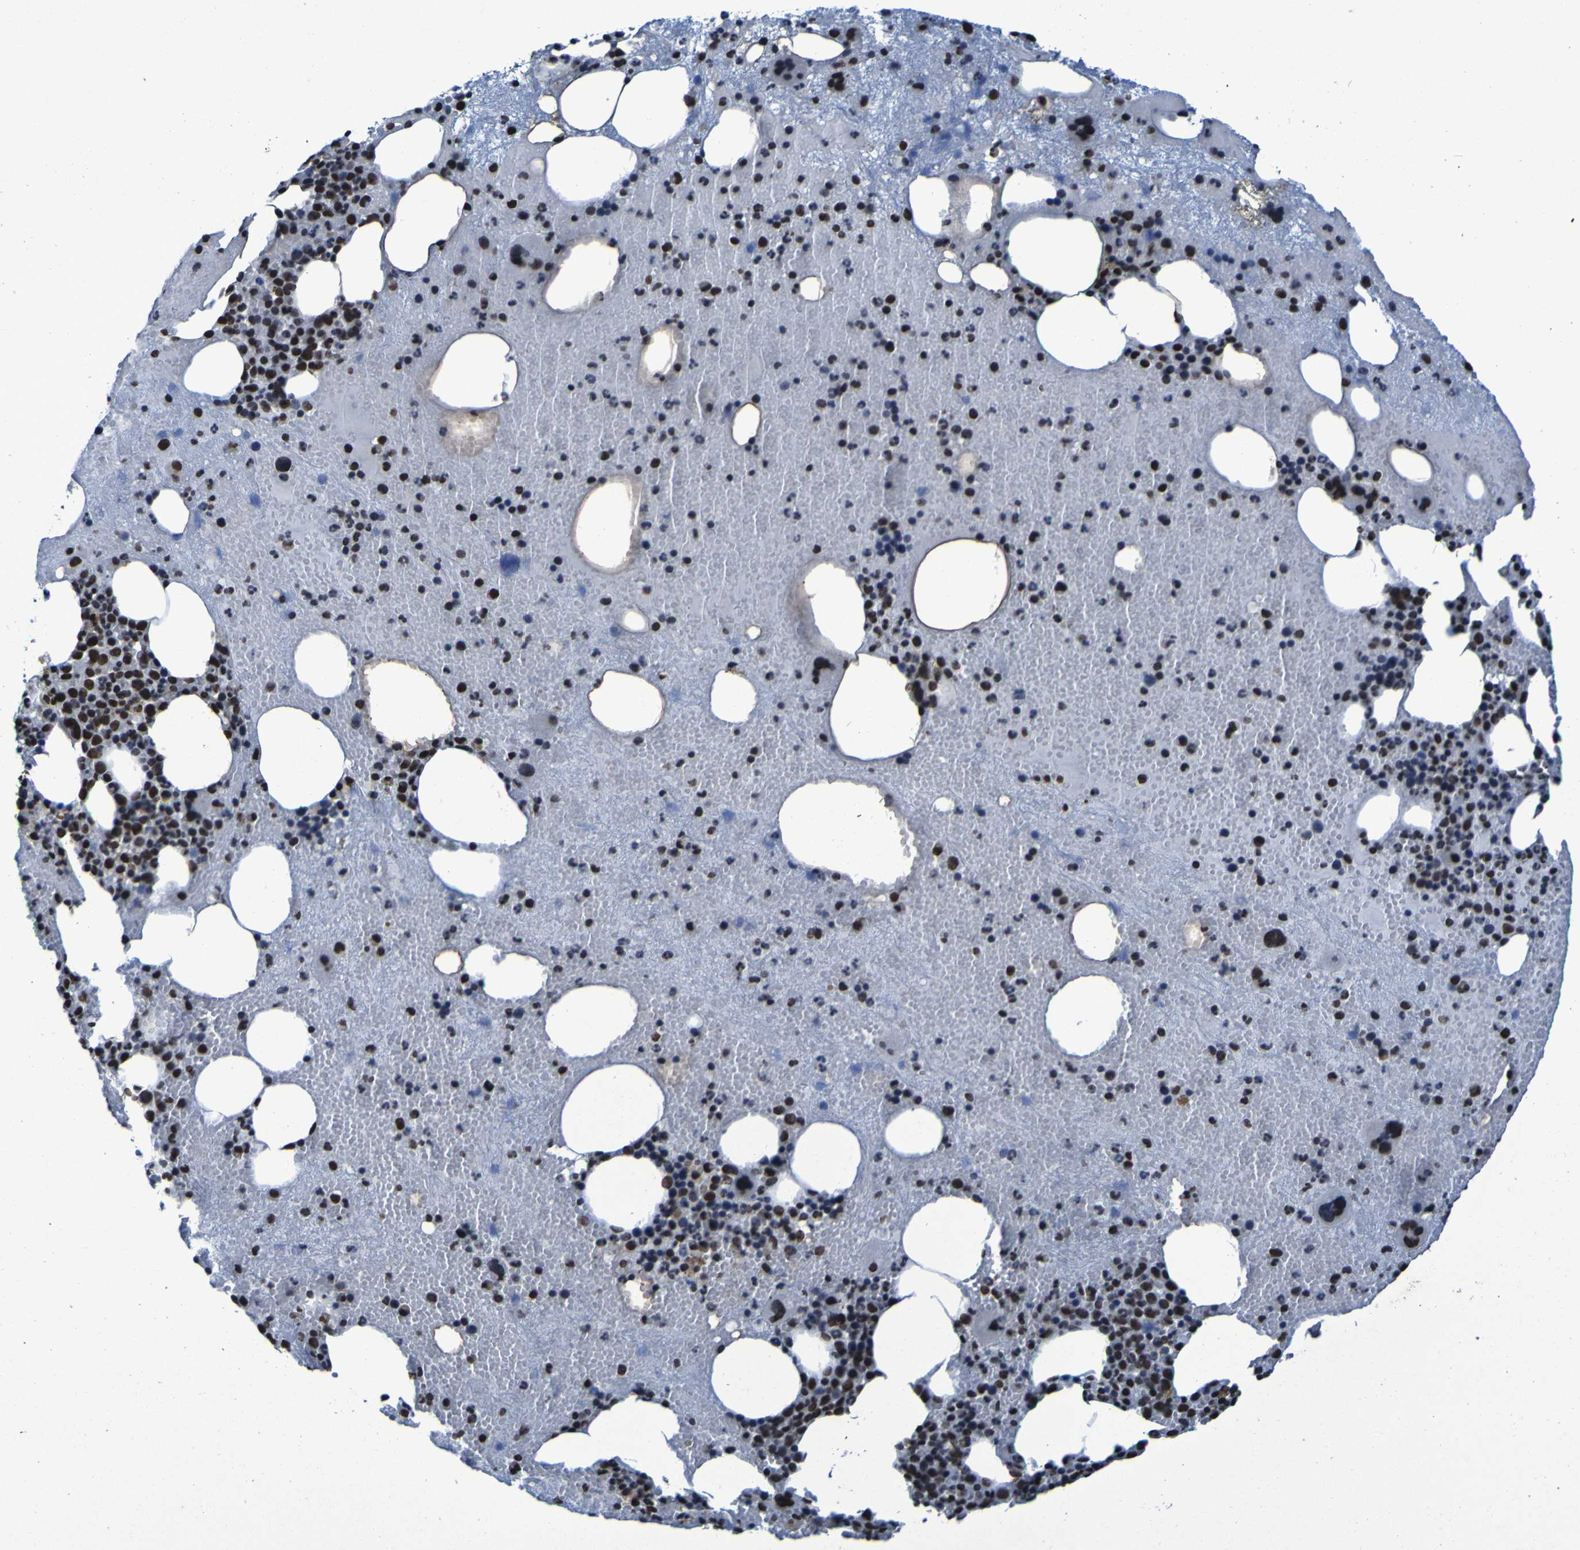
{"staining": {"intensity": "strong", "quantity": ">75%", "location": "nuclear"}, "tissue": "bone marrow", "cell_type": "Hematopoietic cells", "image_type": "normal", "snomed": [{"axis": "morphology", "description": "Normal tissue, NOS"}, {"axis": "morphology", "description": "Inflammation, NOS"}, {"axis": "topography", "description": "Bone marrow"}], "caption": "Bone marrow stained with a brown dye shows strong nuclear positive staining in about >75% of hematopoietic cells.", "gene": "HNRNPR", "patient": {"sex": "male", "age": 43}}